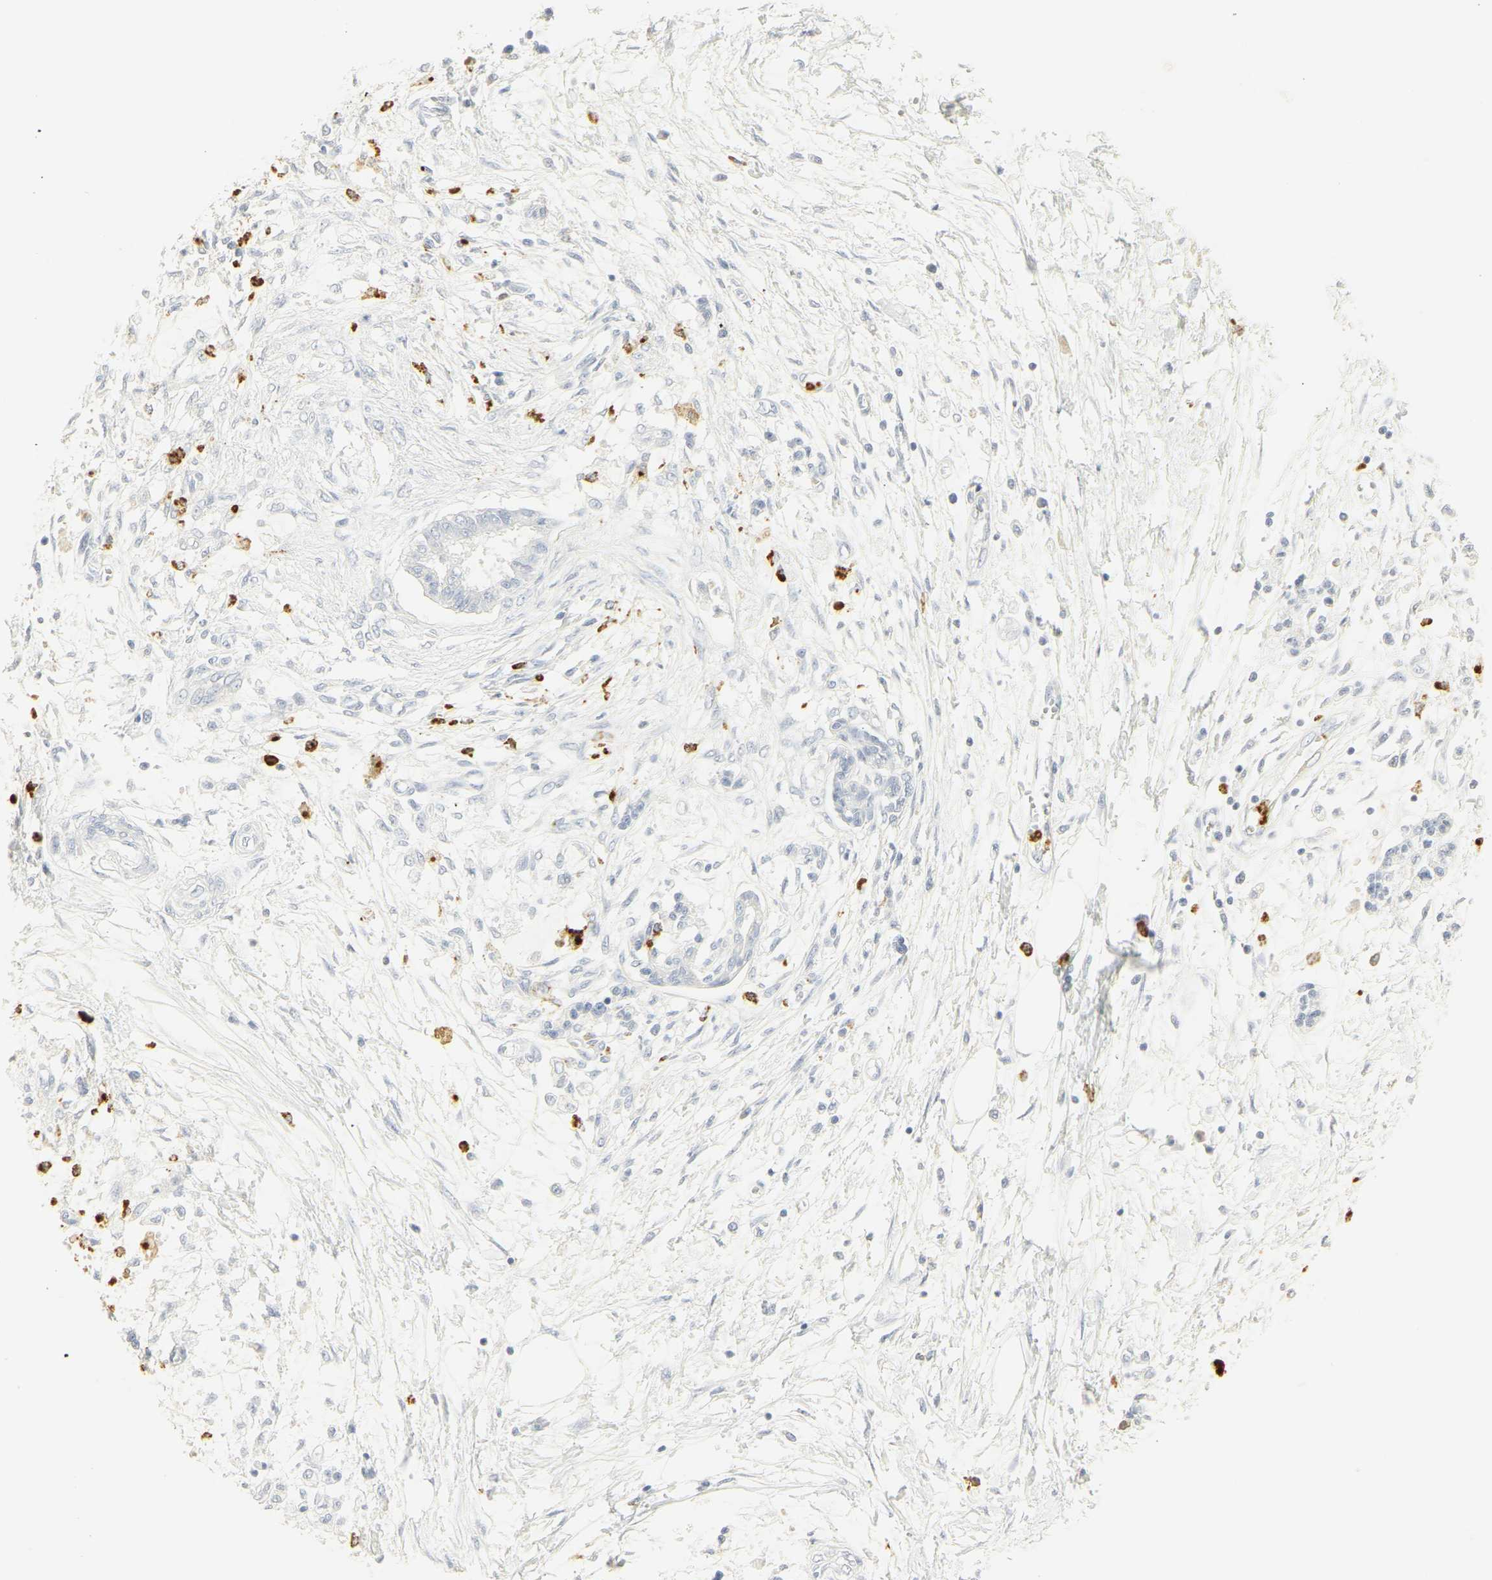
{"staining": {"intensity": "negative", "quantity": "none", "location": "none"}, "tissue": "pancreatic cancer", "cell_type": "Tumor cells", "image_type": "cancer", "snomed": [{"axis": "morphology", "description": "Adenocarcinoma, NOS"}, {"axis": "topography", "description": "Pancreas"}], "caption": "Image shows no protein positivity in tumor cells of pancreatic cancer tissue.", "gene": "MPO", "patient": {"sex": "male", "age": 56}}